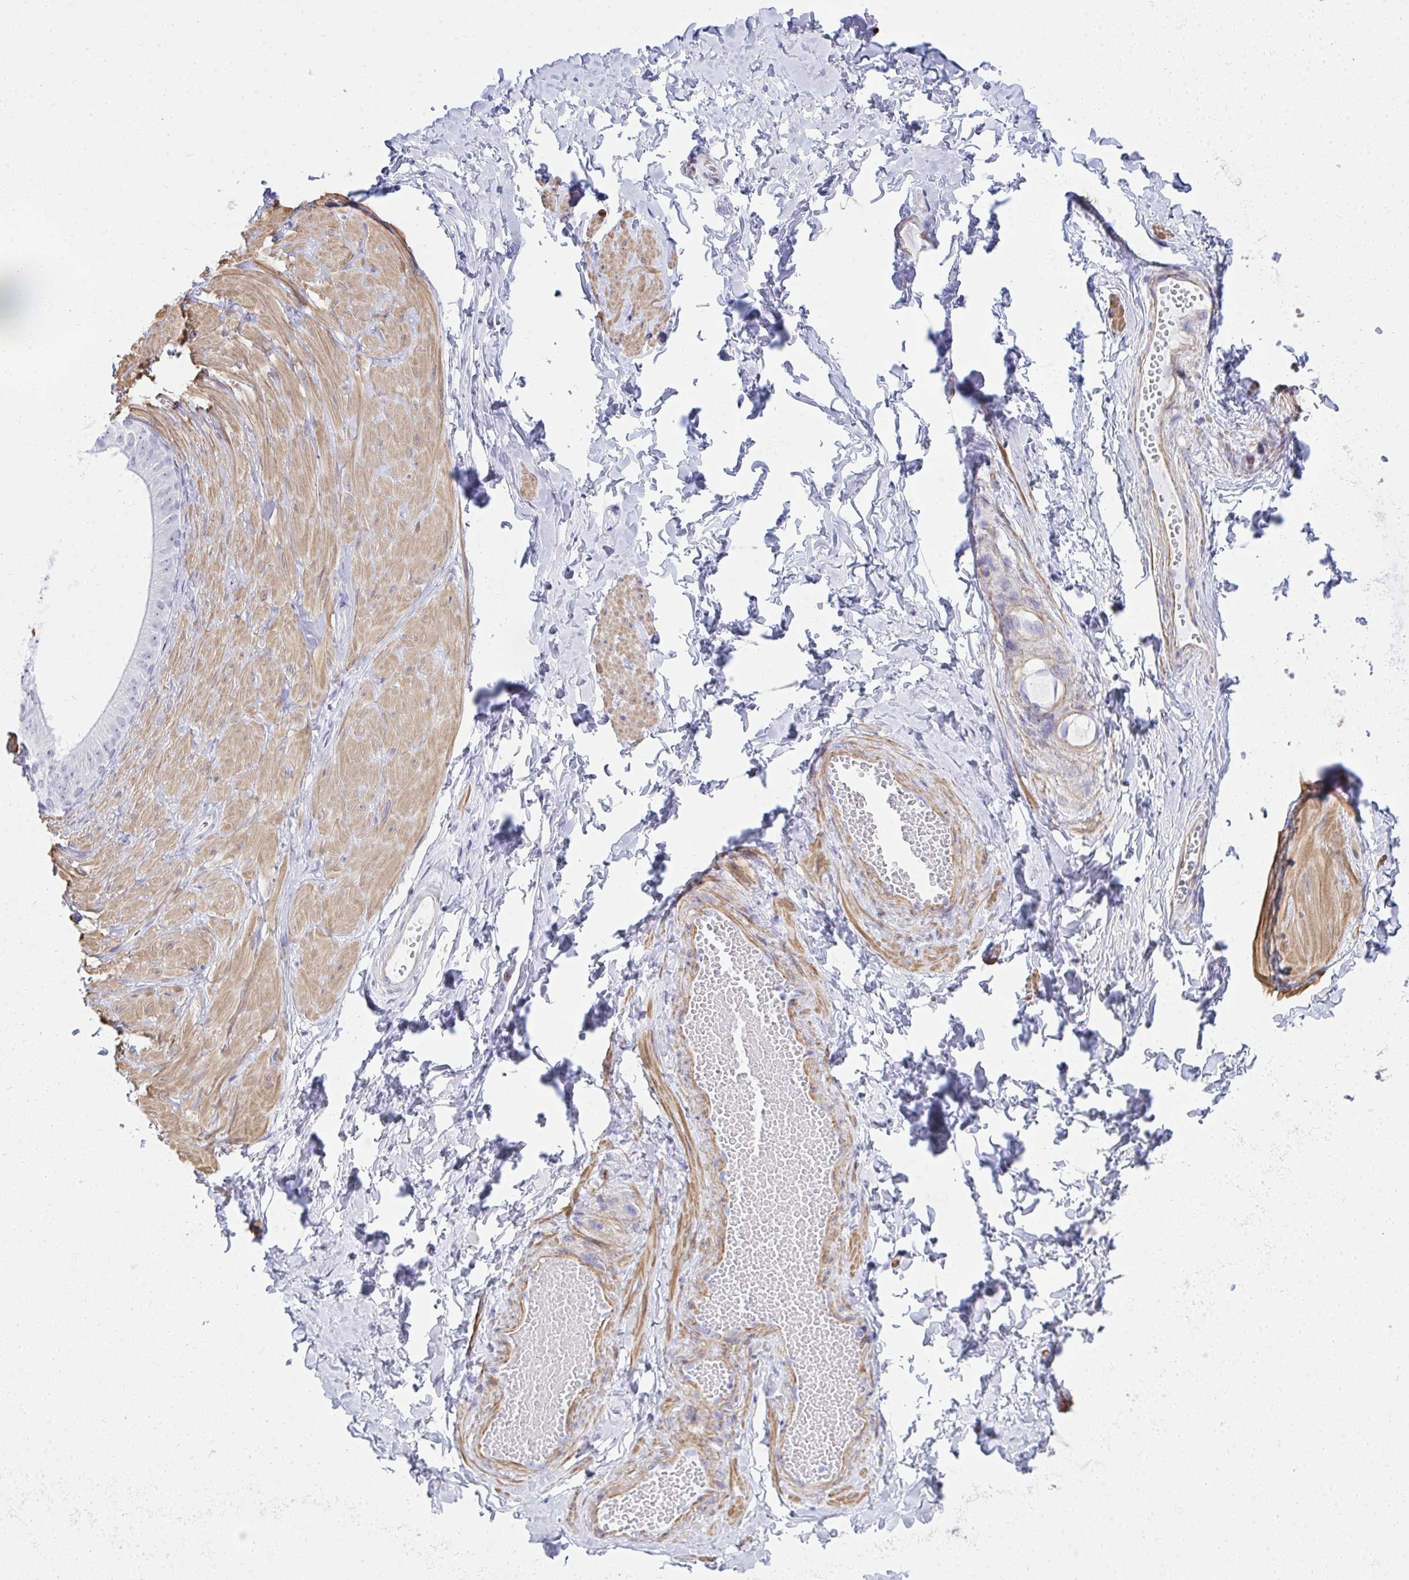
{"staining": {"intensity": "negative", "quantity": "none", "location": "none"}, "tissue": "adipose tissue", "cell_type": "Adipocytes", "image_type": "normal", "snomed": [{"axis": "morphology", "description": "Normal tissue, NOS"}, {"axis": "topography", "description": "Epididymis, spermatic cord, NOS"}, {"axis": "topography", "description": "Epididymis"}, {"axis": "topography", "description": "Peripheral nerve tissue"}], "caption": "DAB (3,3'-diaminobenzidine) immunohistochemical staining of unremarkable adipose tissue demonstrates no significant positivity in adipocytes. Brightfield microscopy of immunohistochemistry stained with DAB (brown) and hematoxylin (blue), captured at high magnification.", "gene": "PUS7L", "patient": {"sex": "male", "age": 29}}